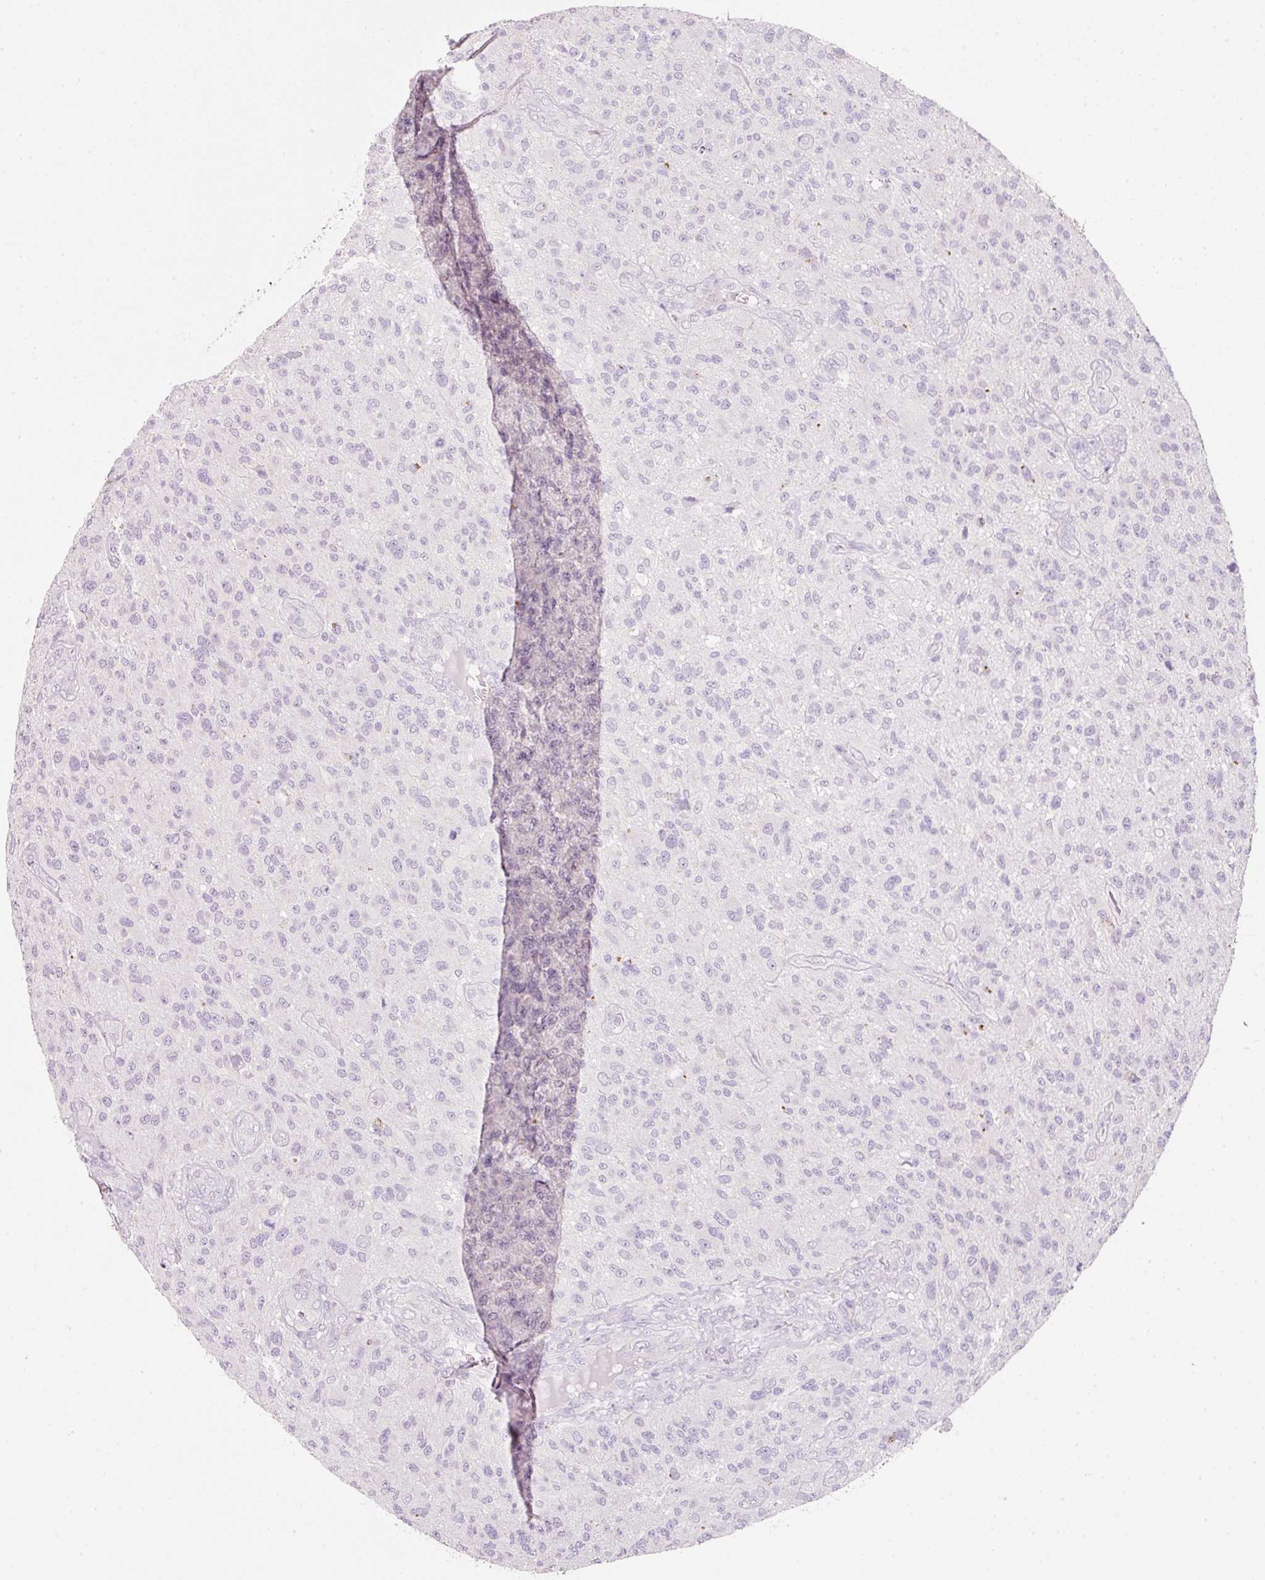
{"staining": {"intensity": "negative", "quantity": "none", "location": "none"}, "tissue": "glioma", "cell_type": "Tumor cells", "image_type": "cancer", "snomed": [{"axis": "morphology", "description": "Glioma, malignant, High grade"}, {"axis": "topography", "description": "Brain"}], "caption": "There is no significant staining in tumor cells of glioma. Brightfield microscopy of immunohistochemistry stained with DAB (3,3'-diaminobenzidine) (brown) and hematoxylin (blue), captured at high magnification.", "gene": "TENT5C", "patient": {"sex": "male", "age": 47}}